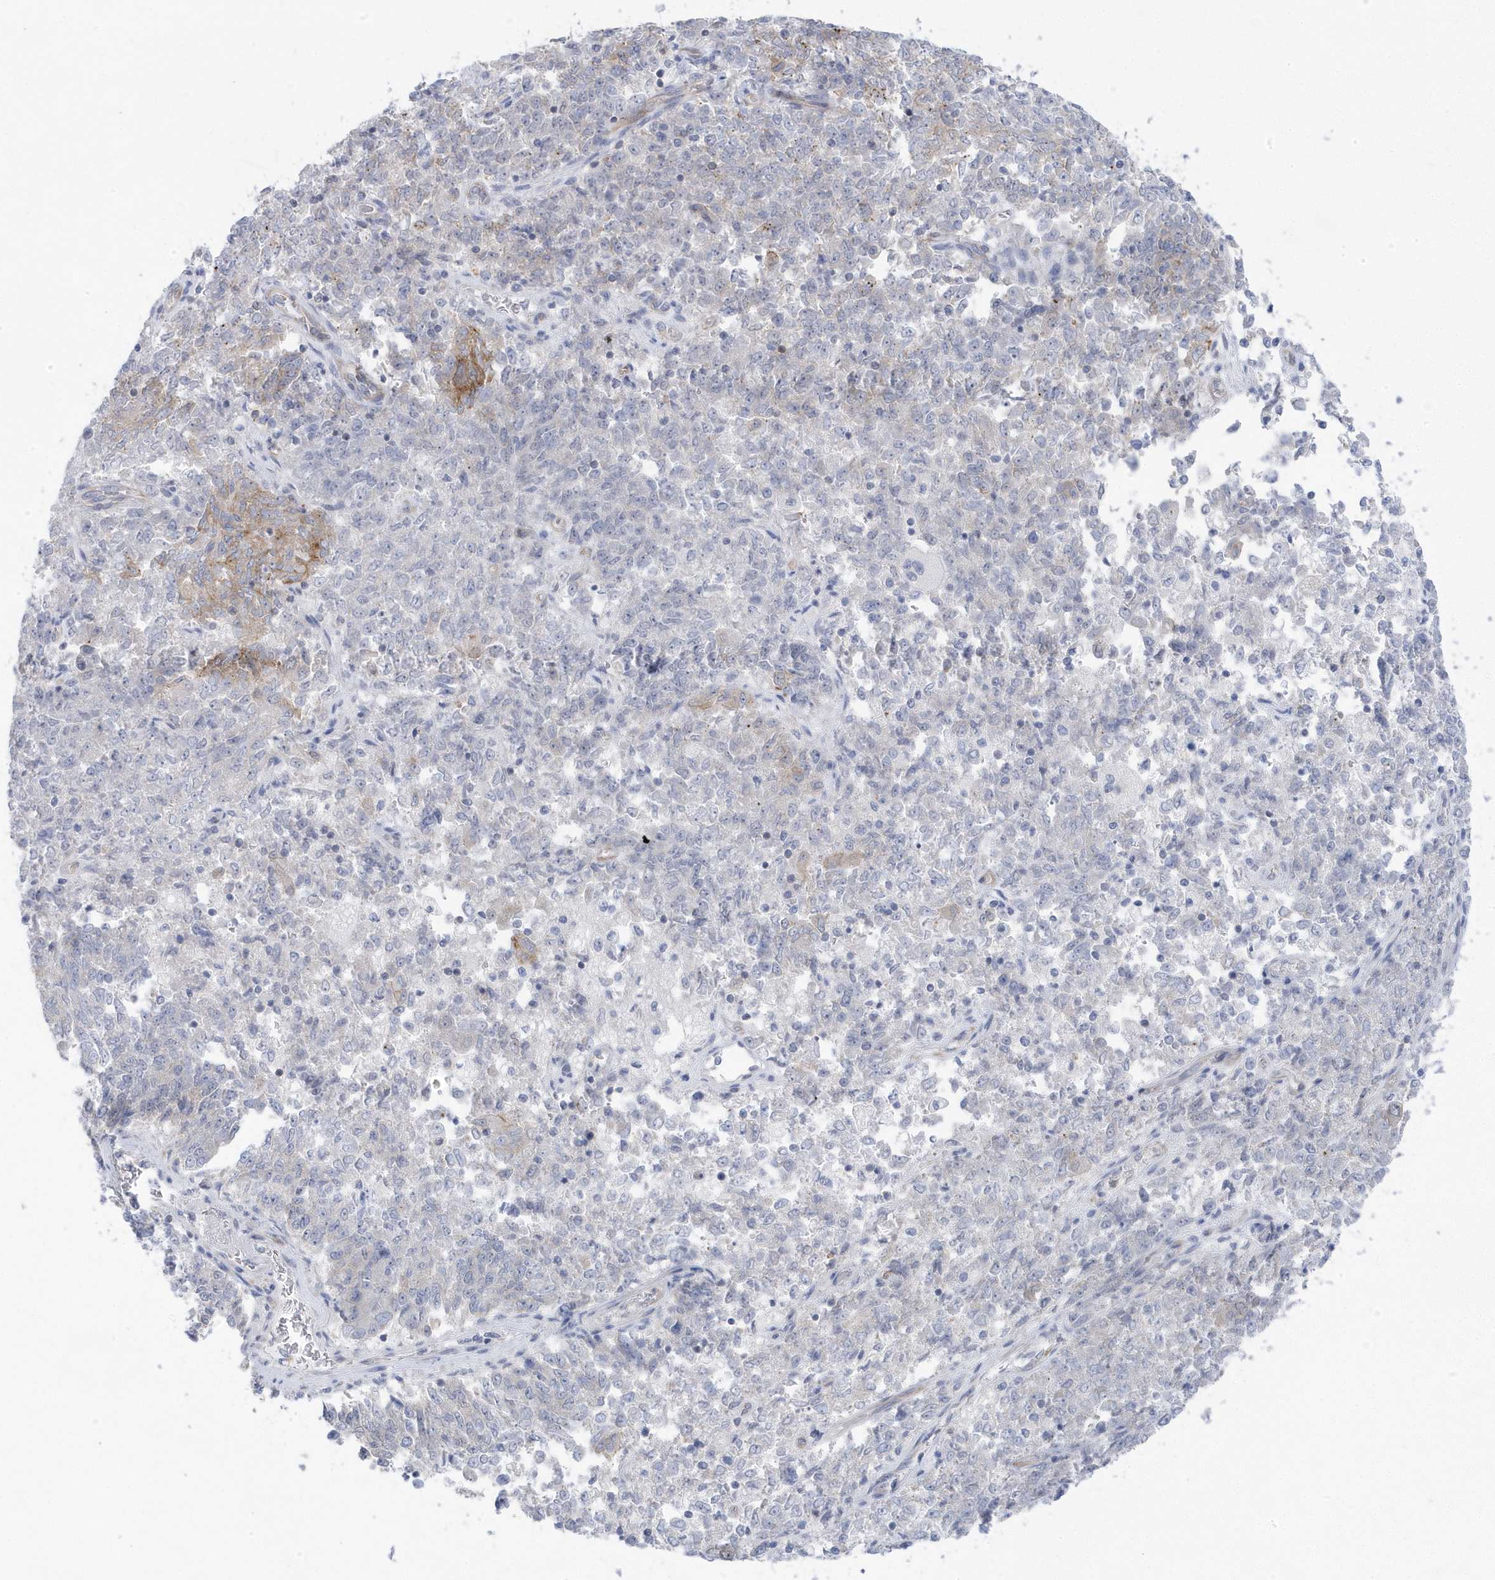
{"staining": {"intensity": "weak", "quantity": "<25%", "location": "cytoplasmic/membranous"}, "tissue": "endometrial cancer", "cell_type": "Tumor cells", "image_type": "cancer", "snomed": [{"axis": "morphology", "description": "Adenocarcinoma, NOS"}, {"axis": "topography", "description": "Endometrium"}], "caption": "Immunohistochemical staining of endometrial cancer demonstrates no significant expression in tumor cells.", "gene": "ANAPC1", "patient": {"sex": "female", "age": 80}}